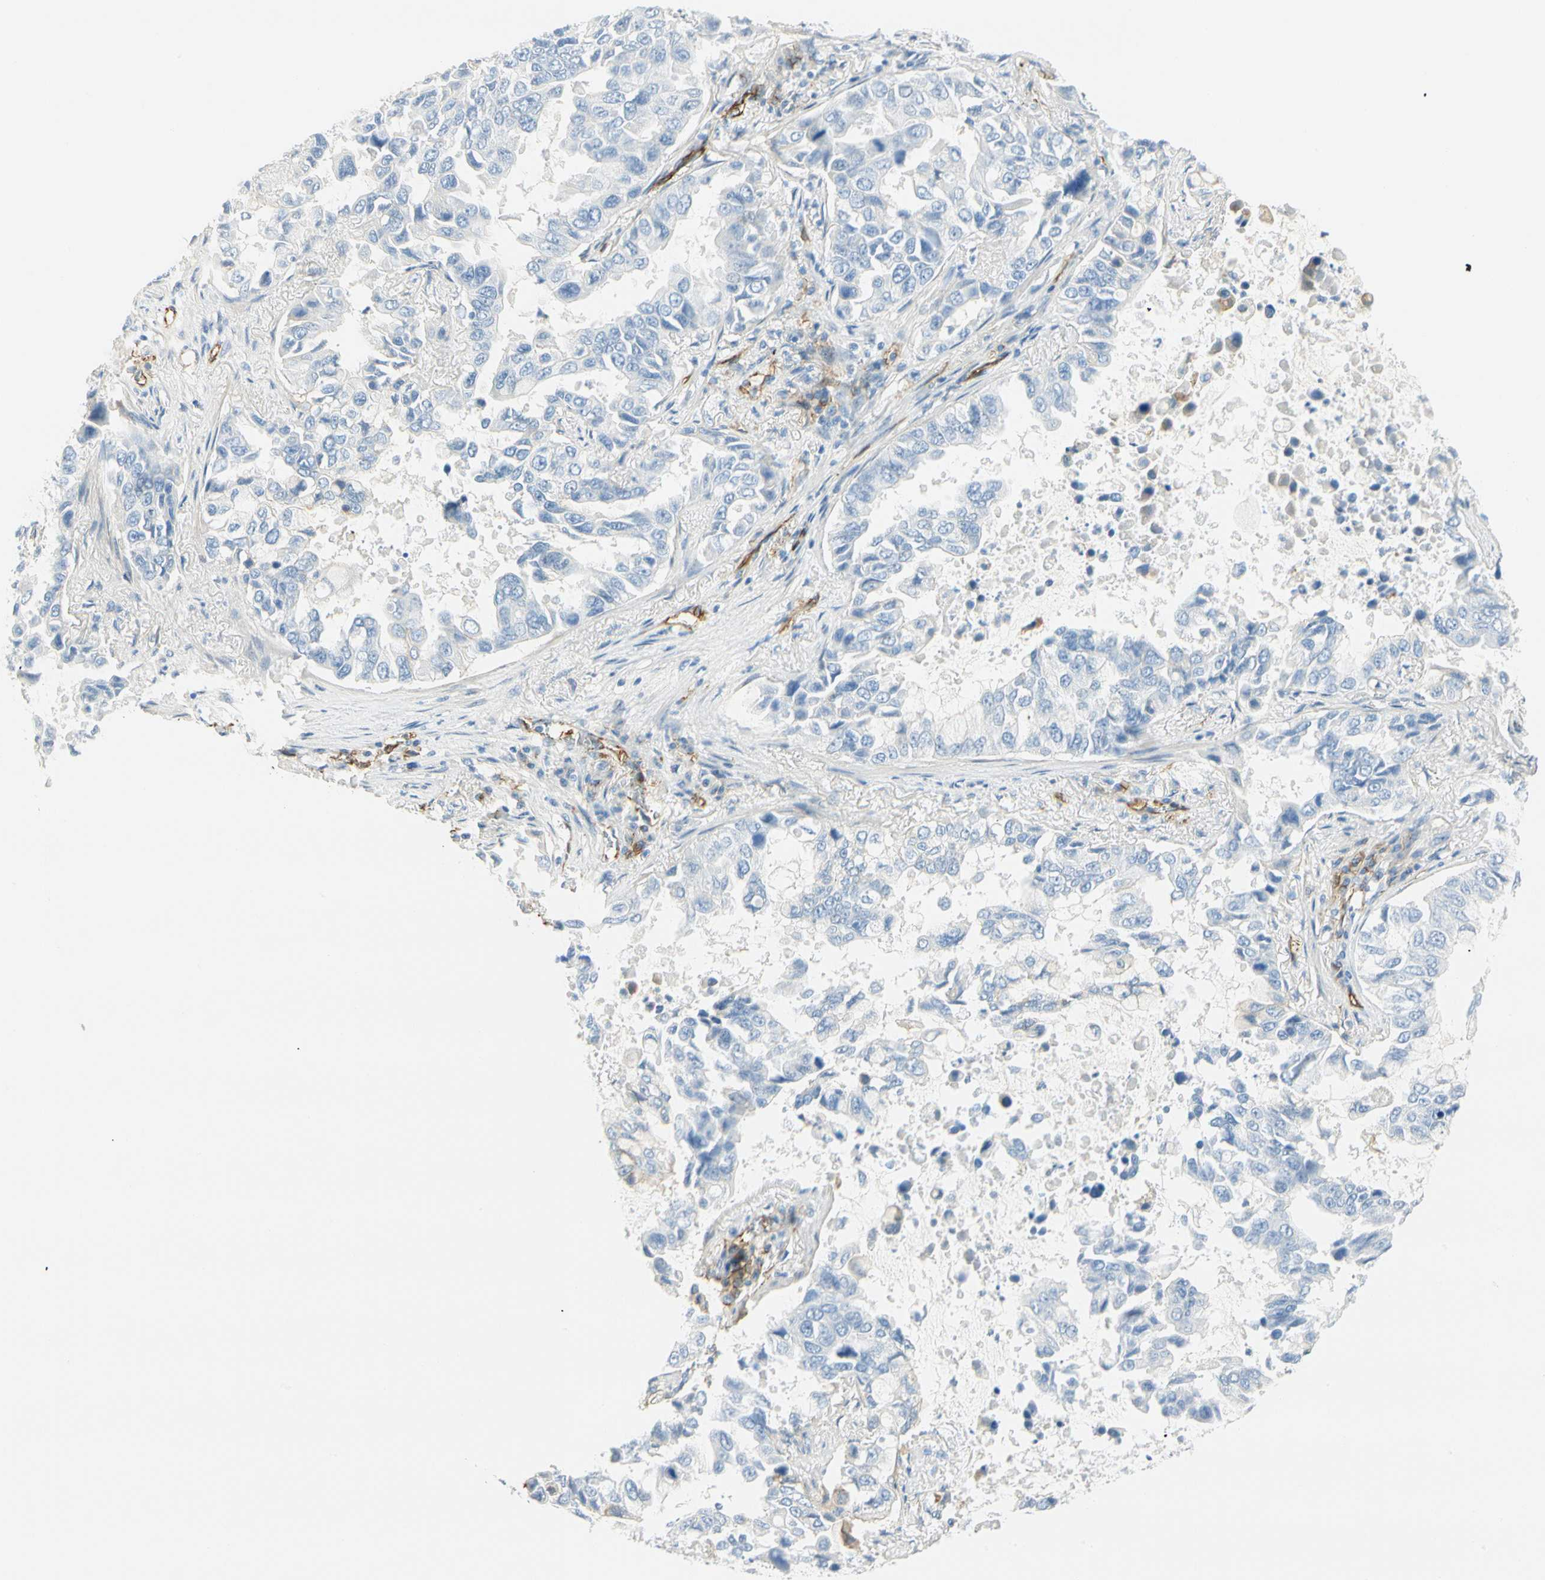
{"staining": {"intensity": "weak", "quantity": "<25%", "location": "cytoplasmic/membranous"}, "tissue": "lung cancer", "cell_type": "Tumor cells", "image_type": "cancer", "snomed": [{"axis": "morphology", "description": "Adenocarcinoma, NOS"}, {"axis": "topography", "description": "Lung"}], "caption": "Immunohistochemistry (IHC) photomicrograph of neoplastic tissue: human lung adenocarcinoma stained with DAB (3,3'-diaminobenzidine) reveals no significant protein expression in tumor cells.", "gene": "VPS9D1", "patient": {"sex": "male", "age": 64}}